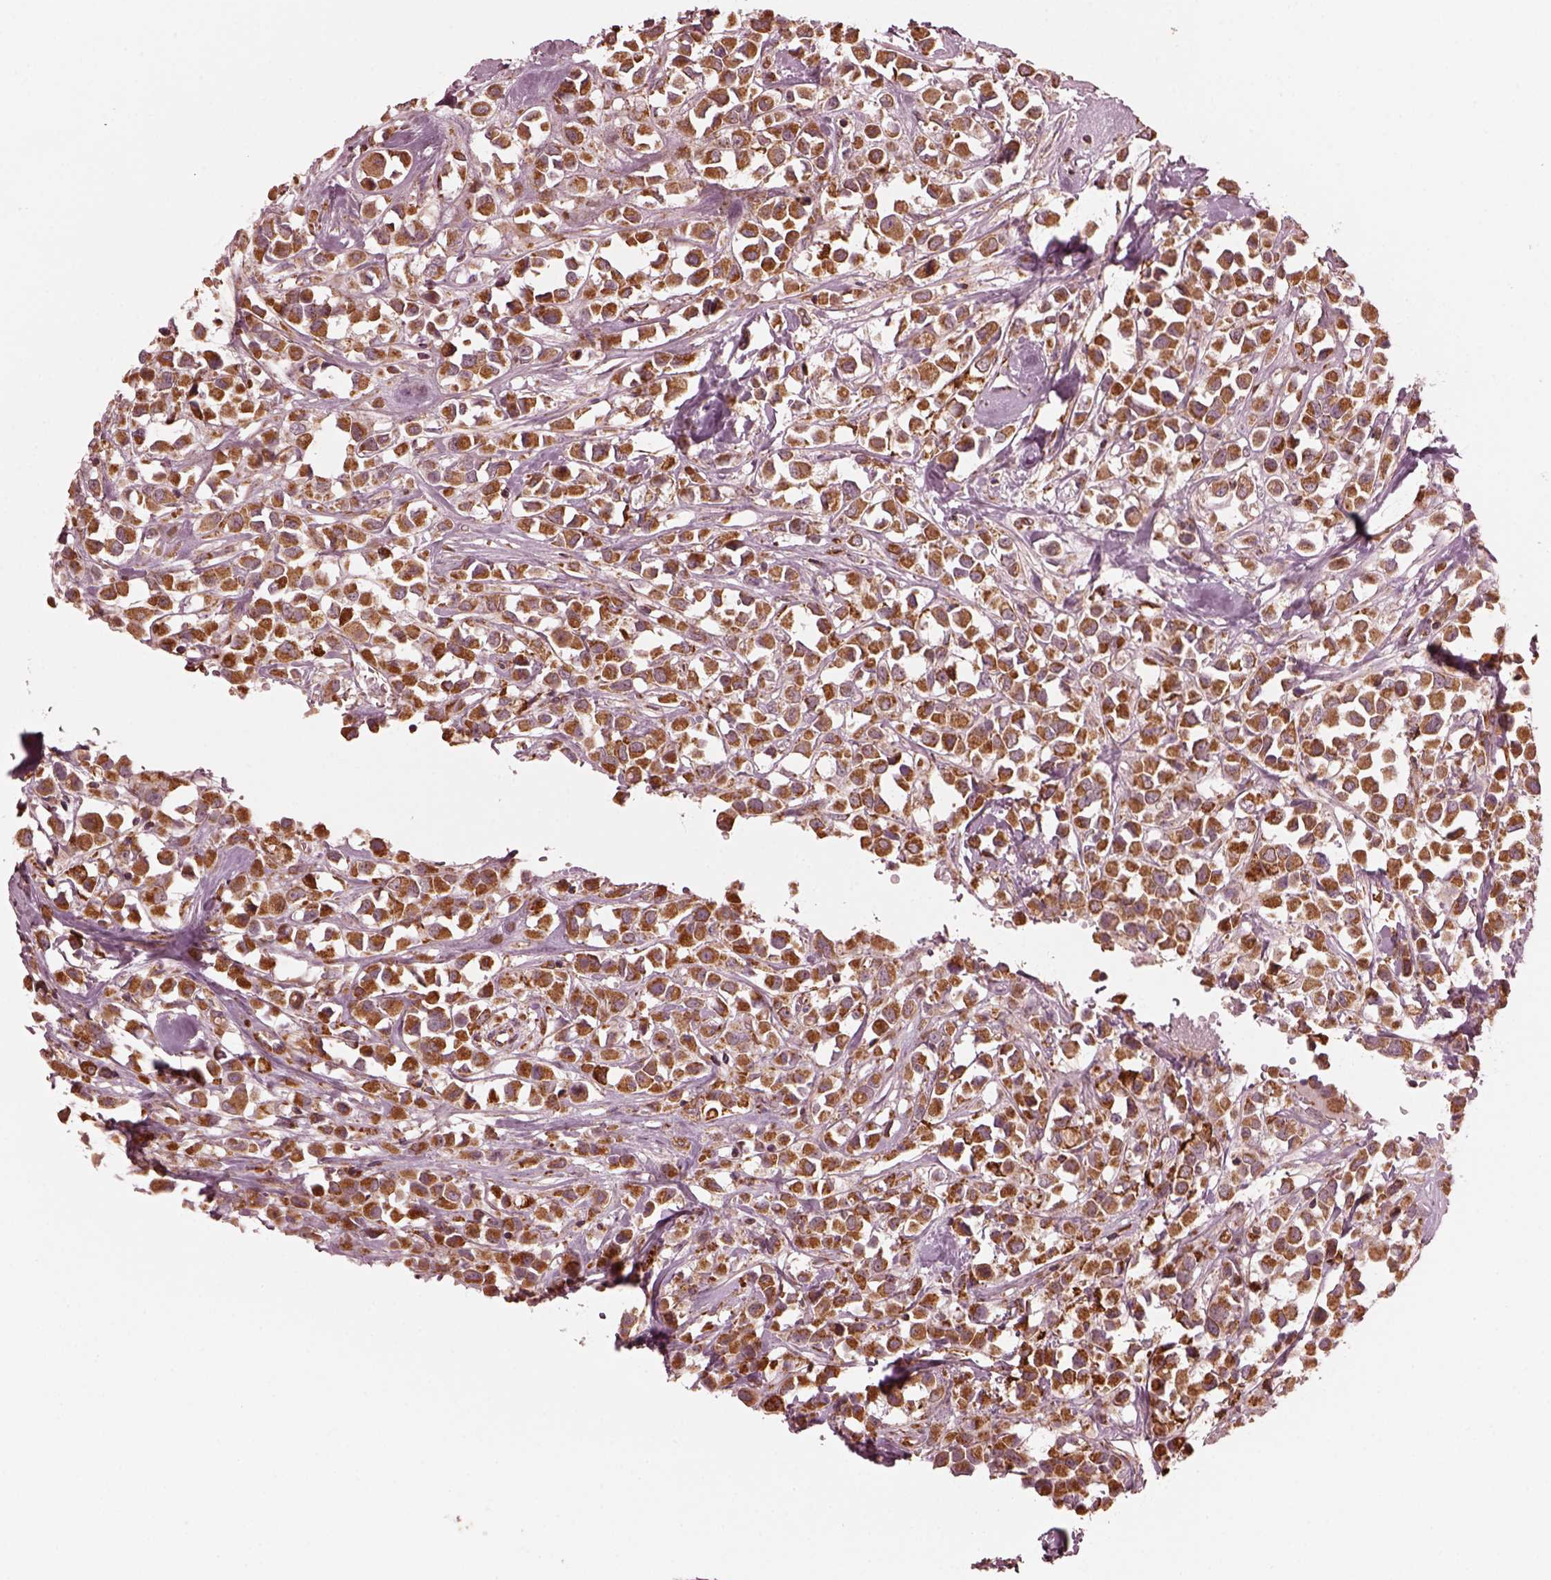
{"staining": {"intensity": "moderate", "quantity": ">75%", "location": "cytoplasmic/membranous"}, "tissue": "breast cancer", "cell_type": "Tumor cells", "image_type": "cancer", "snomed": [{"axis": "morphology", "description": "Duct carcinoma"}, {"axis": "topography", "description": "Breast"}], "caption": "Breast infiltrating ductal carcinoma was stained to show a protein in brown. There is medium levels of moderate cytoplasmic/membranous expression in about >75% of tumor cells.", "gene": "NDUFB10", "patient": {"sex": "female", "age": 61}}